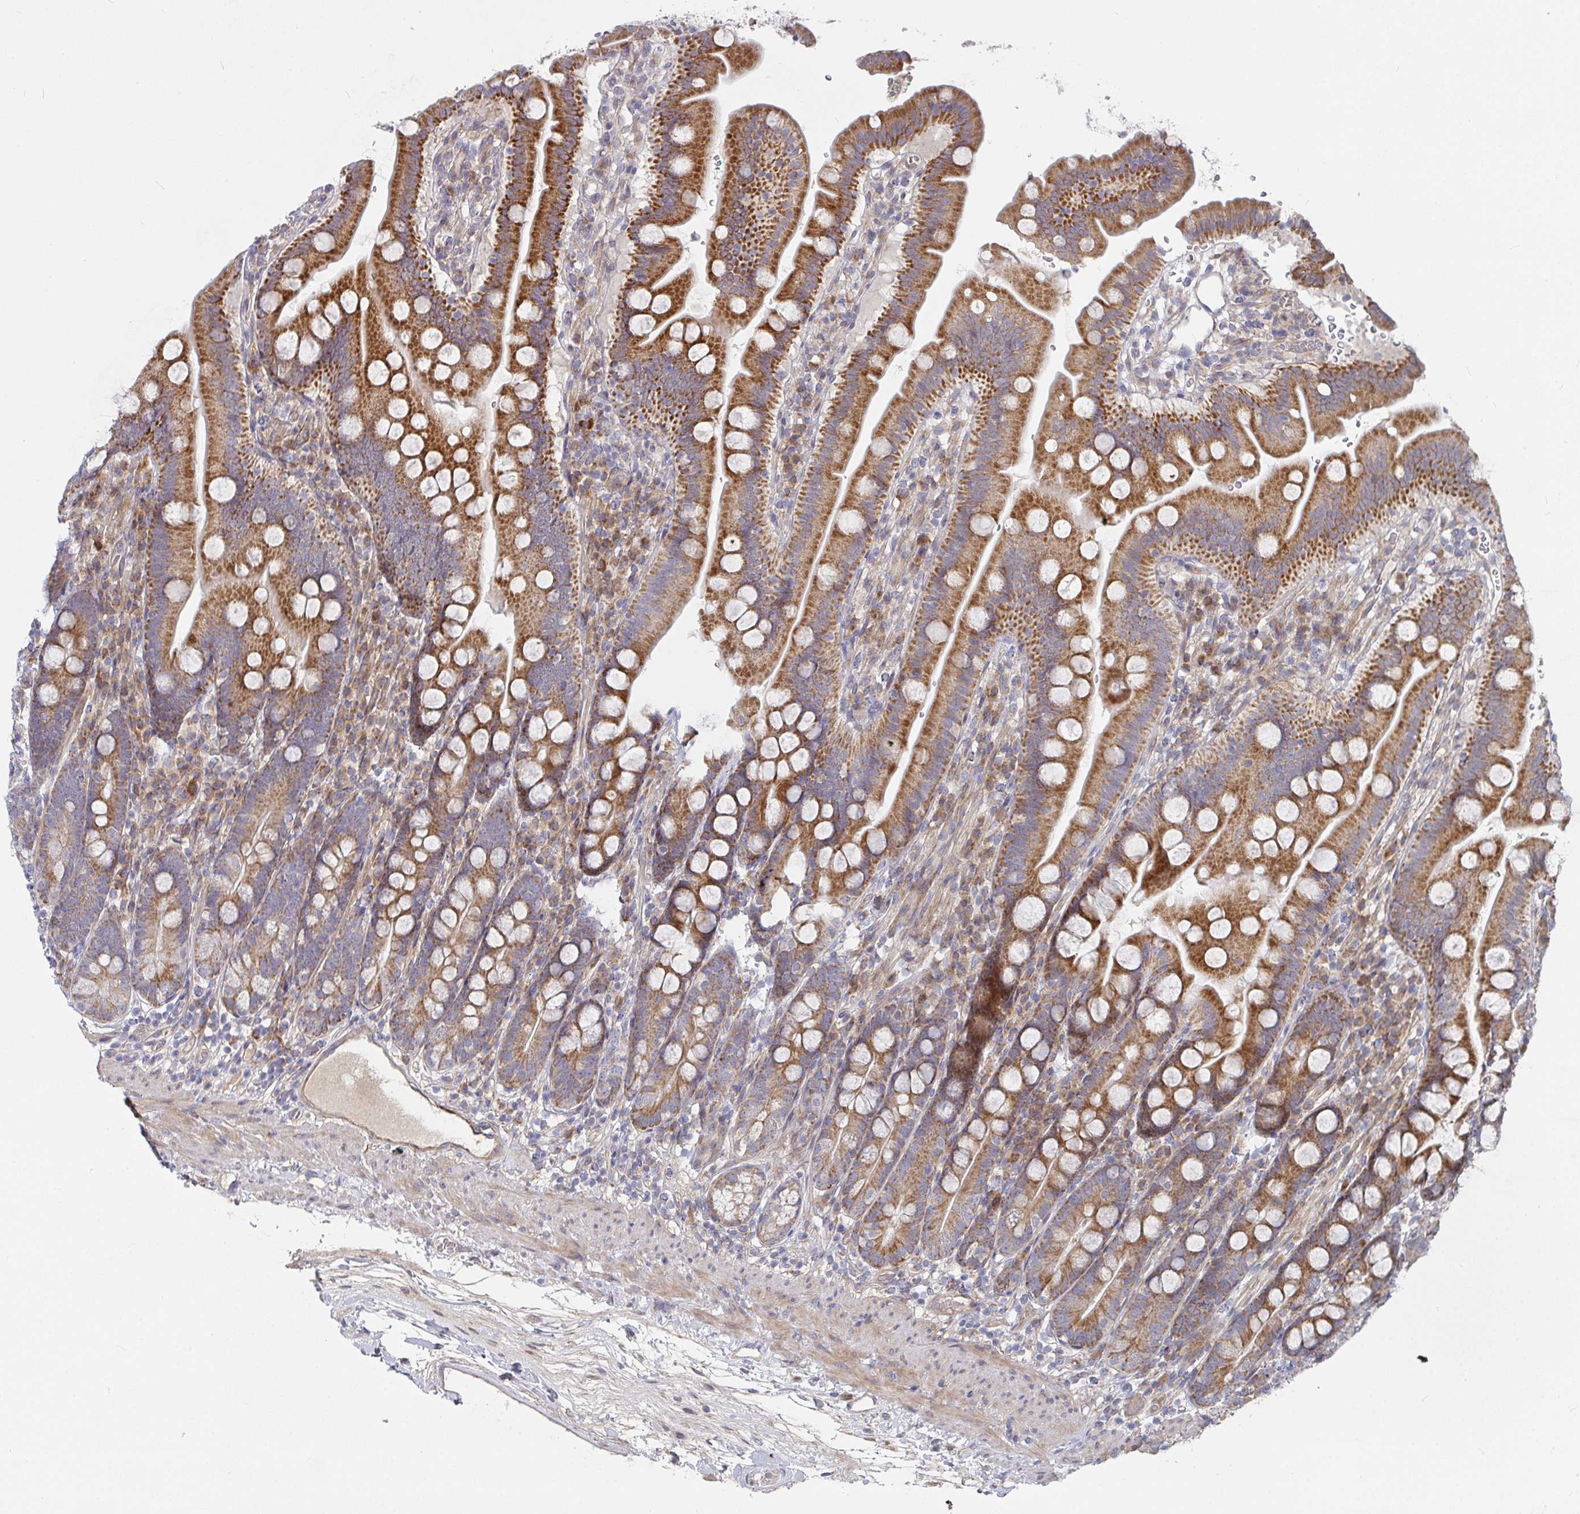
{"staining": {"intensity": "strong", "quantity": ">75%", "location": "cytoplasmic/membranous"}, "tissue": "duodenum", "cell_type": "Glandular cells", "image_type": "normal", "snomed": [{"axis": "morphology", "description": "Normal tissue, NOS"}, {"axis": "topography", "description": "Duodenum"}], "caption": "Immunohistochemical staining of benign duodenum displays strong cytoplasmic/membranous protein staining in approximately >75% of glandular cells.", "gene": "RHEBL1", "patient": {"sex": "female", "age": 67}}